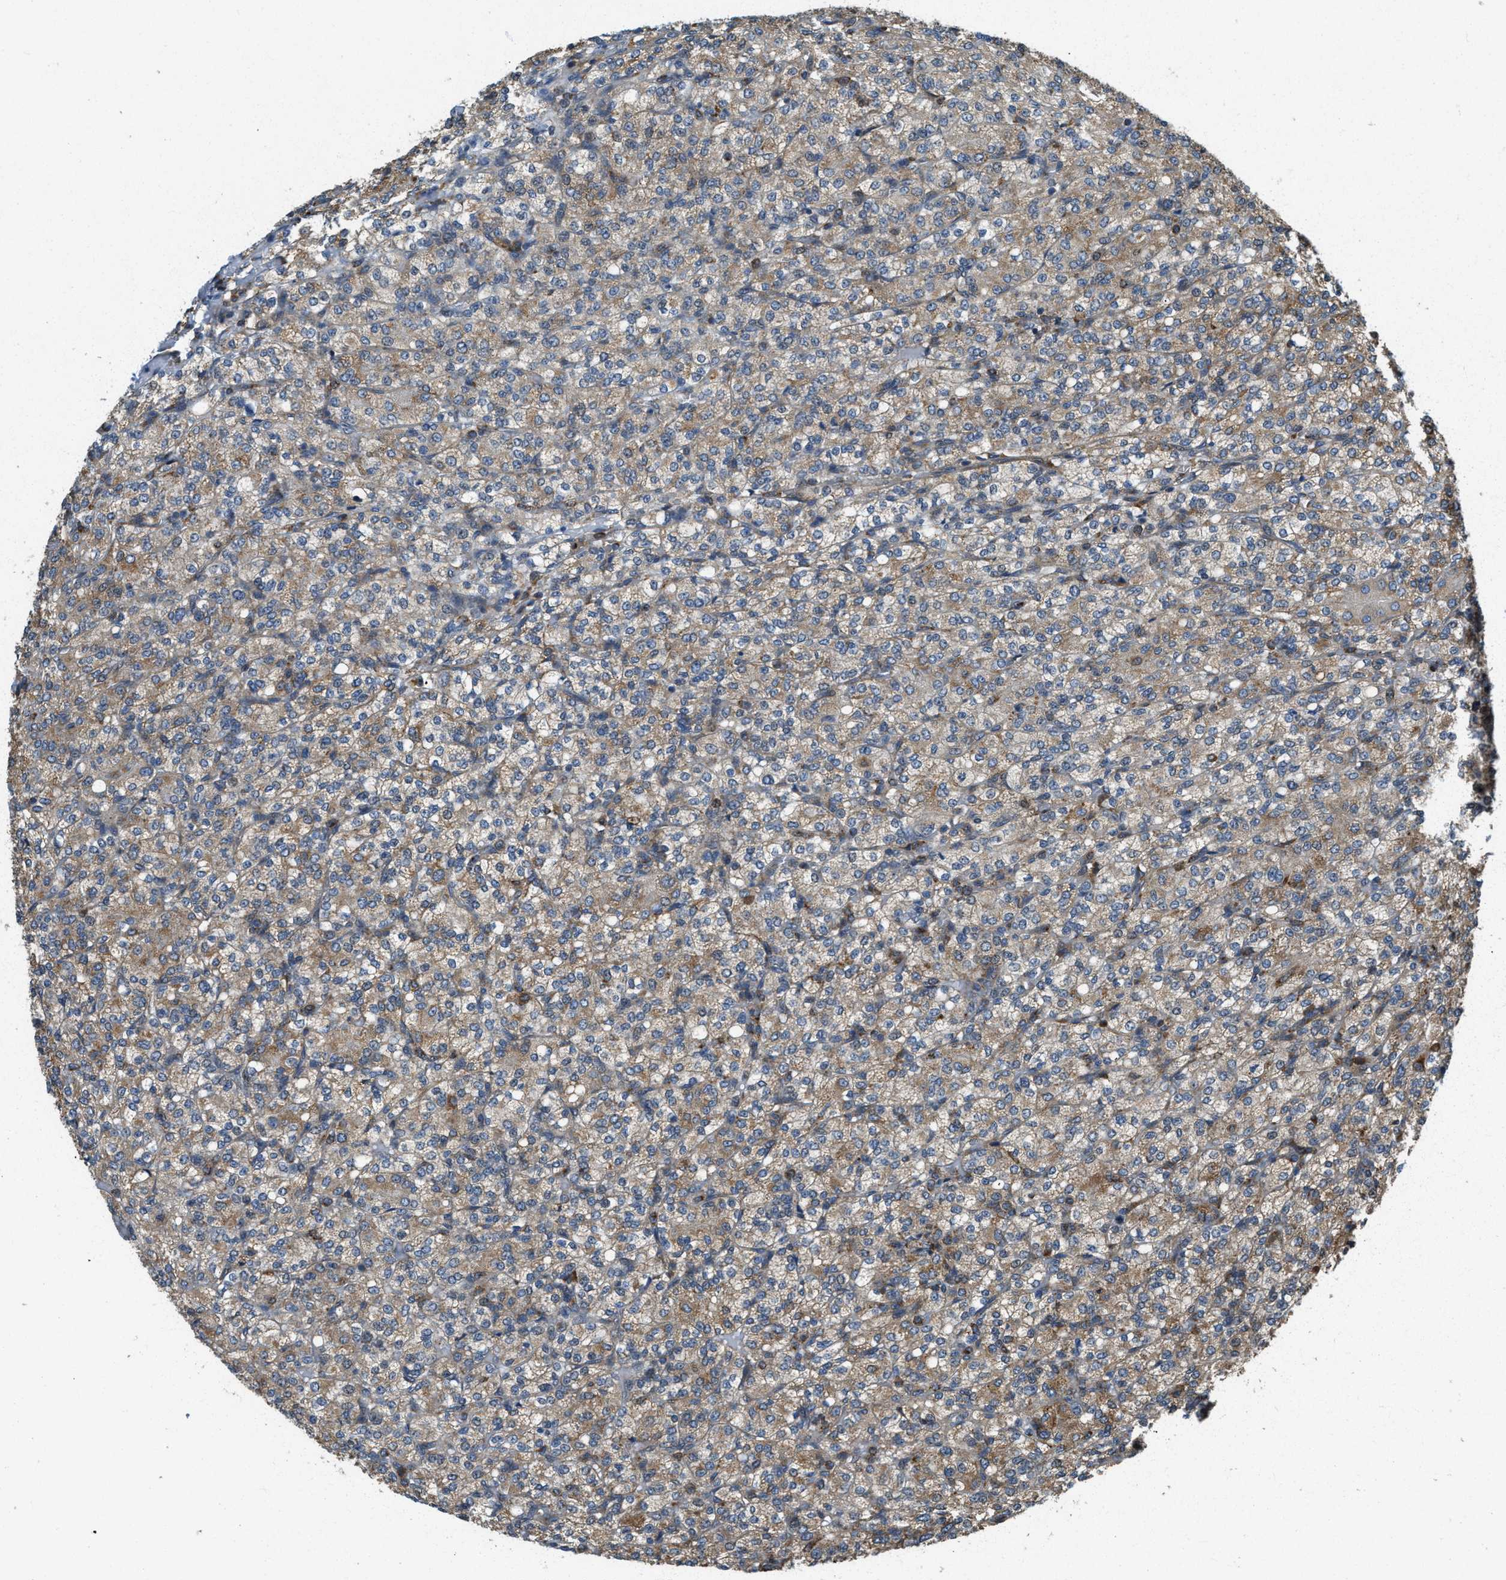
{"staining": {"intensity": "moderate", "quantity": ">75%", "location": "cytoplasmic/membranous"}, "tissue": "renal cancer", "cell_type": "Tumor cells", "image_type": "cancer", "snomed": [{"axis": "morphology", "description": "Adenocarcinoma, NOS"}, {"axis": "topography", "description": "Kidney"}], "caption": "Immunohistochemistry (IHC) micrograph of neoplastic tissue: renal adenocarcinoma stained using IHC exhibits medium levels of moderate protein expression localized specifically in the cytoplasmic/membranous of tumor cells, appearing as a cytoplasmic/membranous brown color.", "gene": "STARD3NL", "patient": {"sex": "male", "age": 77}}